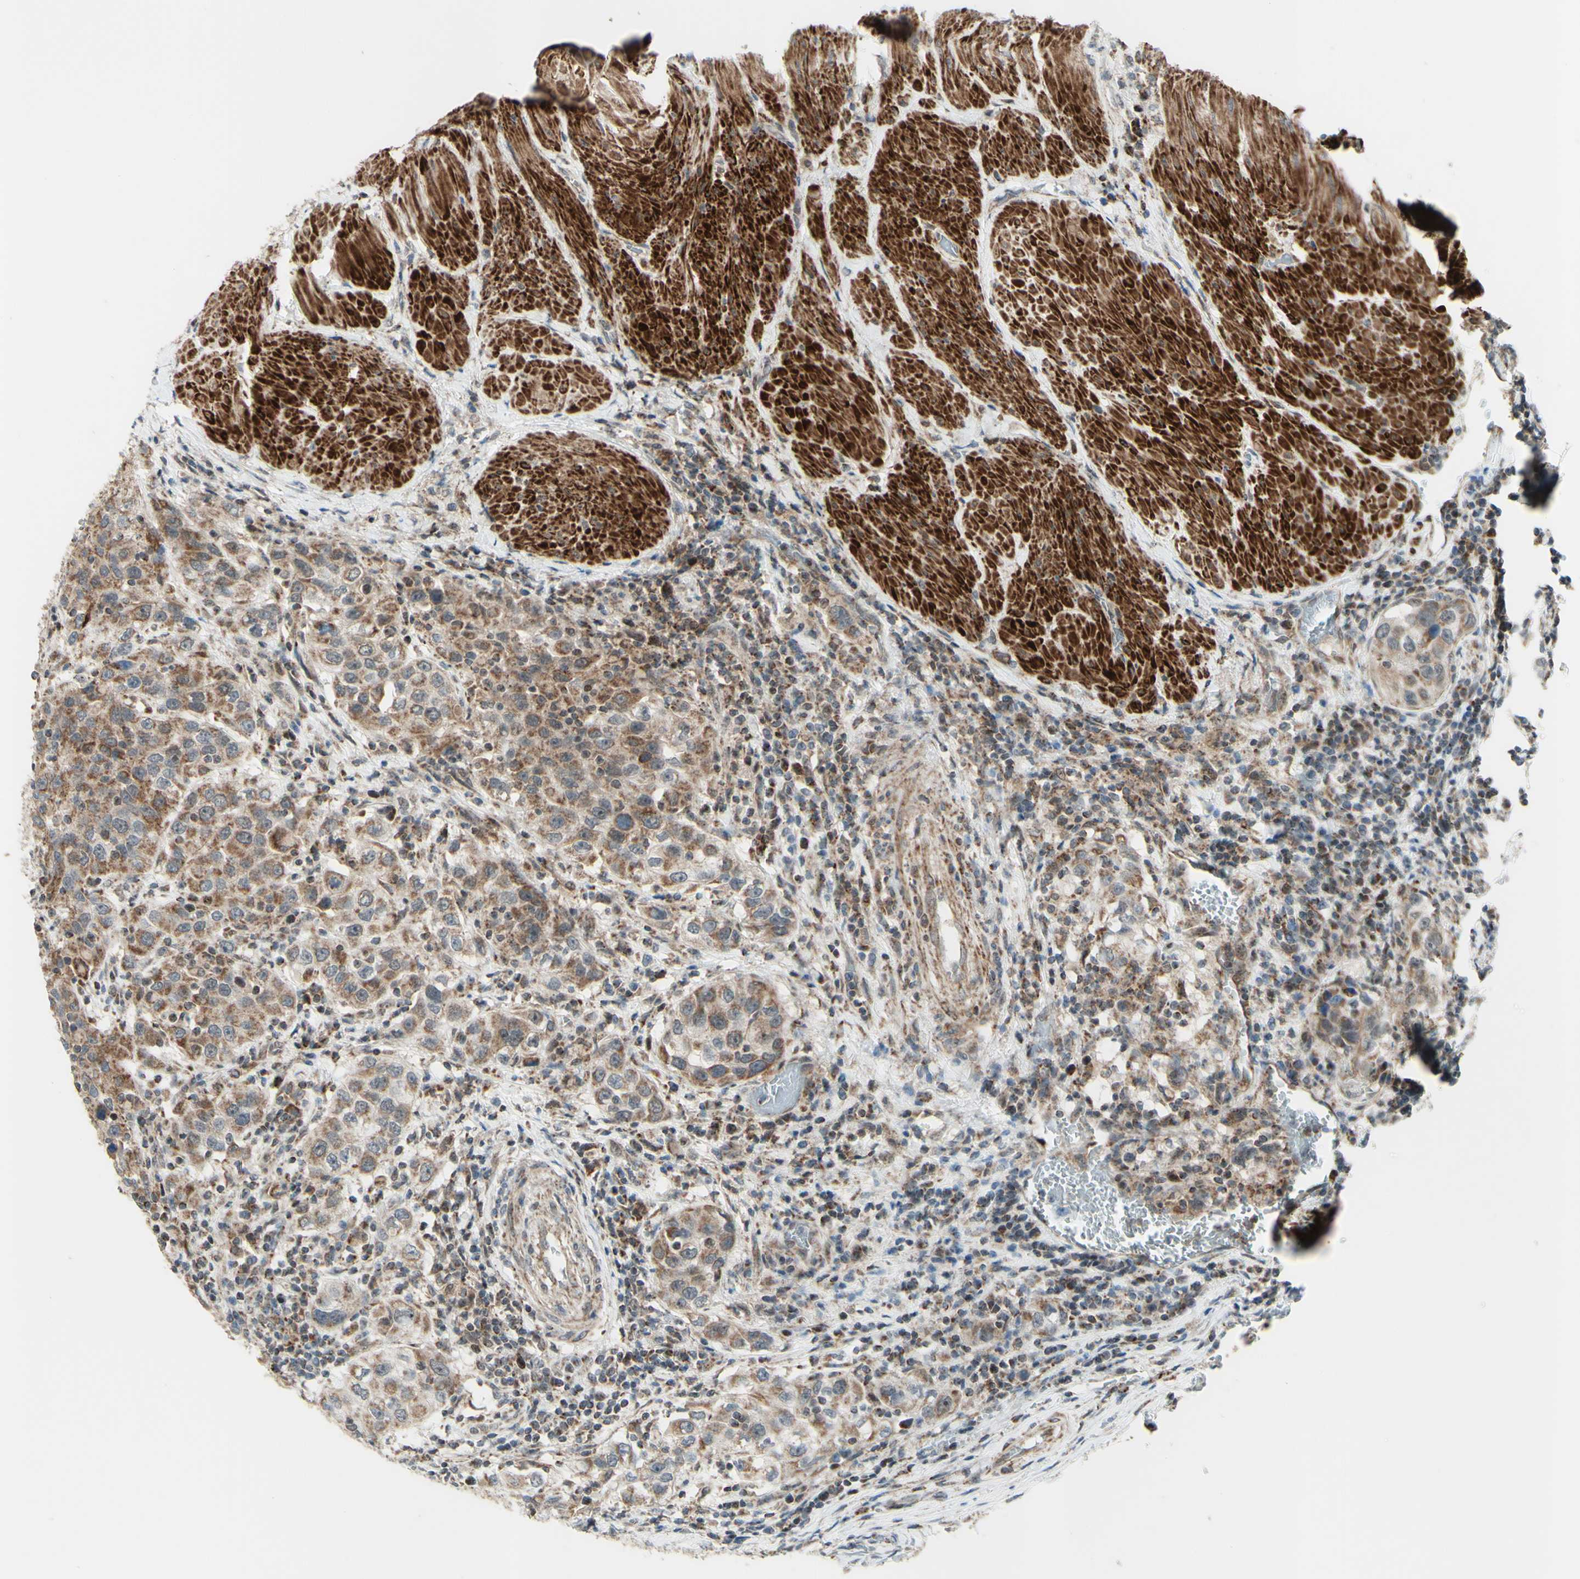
{"staining": {"intensity": "moderate", "quantity": ">75%", "location": "cytoplasmic/membranous"}, "tissue": "urothelial cancer", "cell_type": "Tumor cells", "image_type": "cancer", "snomed": [{"axis": "morphology", "description": "Urothelial carcinoma, High grade"}, {"axis": "topography", "description": "Urinary bladder"}], "caption": "Protein staining of urothelial carcinoma (high-grade) tissue displays moderate cytoplasmic/membranous positivity in approximately >75% of tumor cells.", "gene": "DHRS3", "patient": {"sex": "female", "age": 80}}